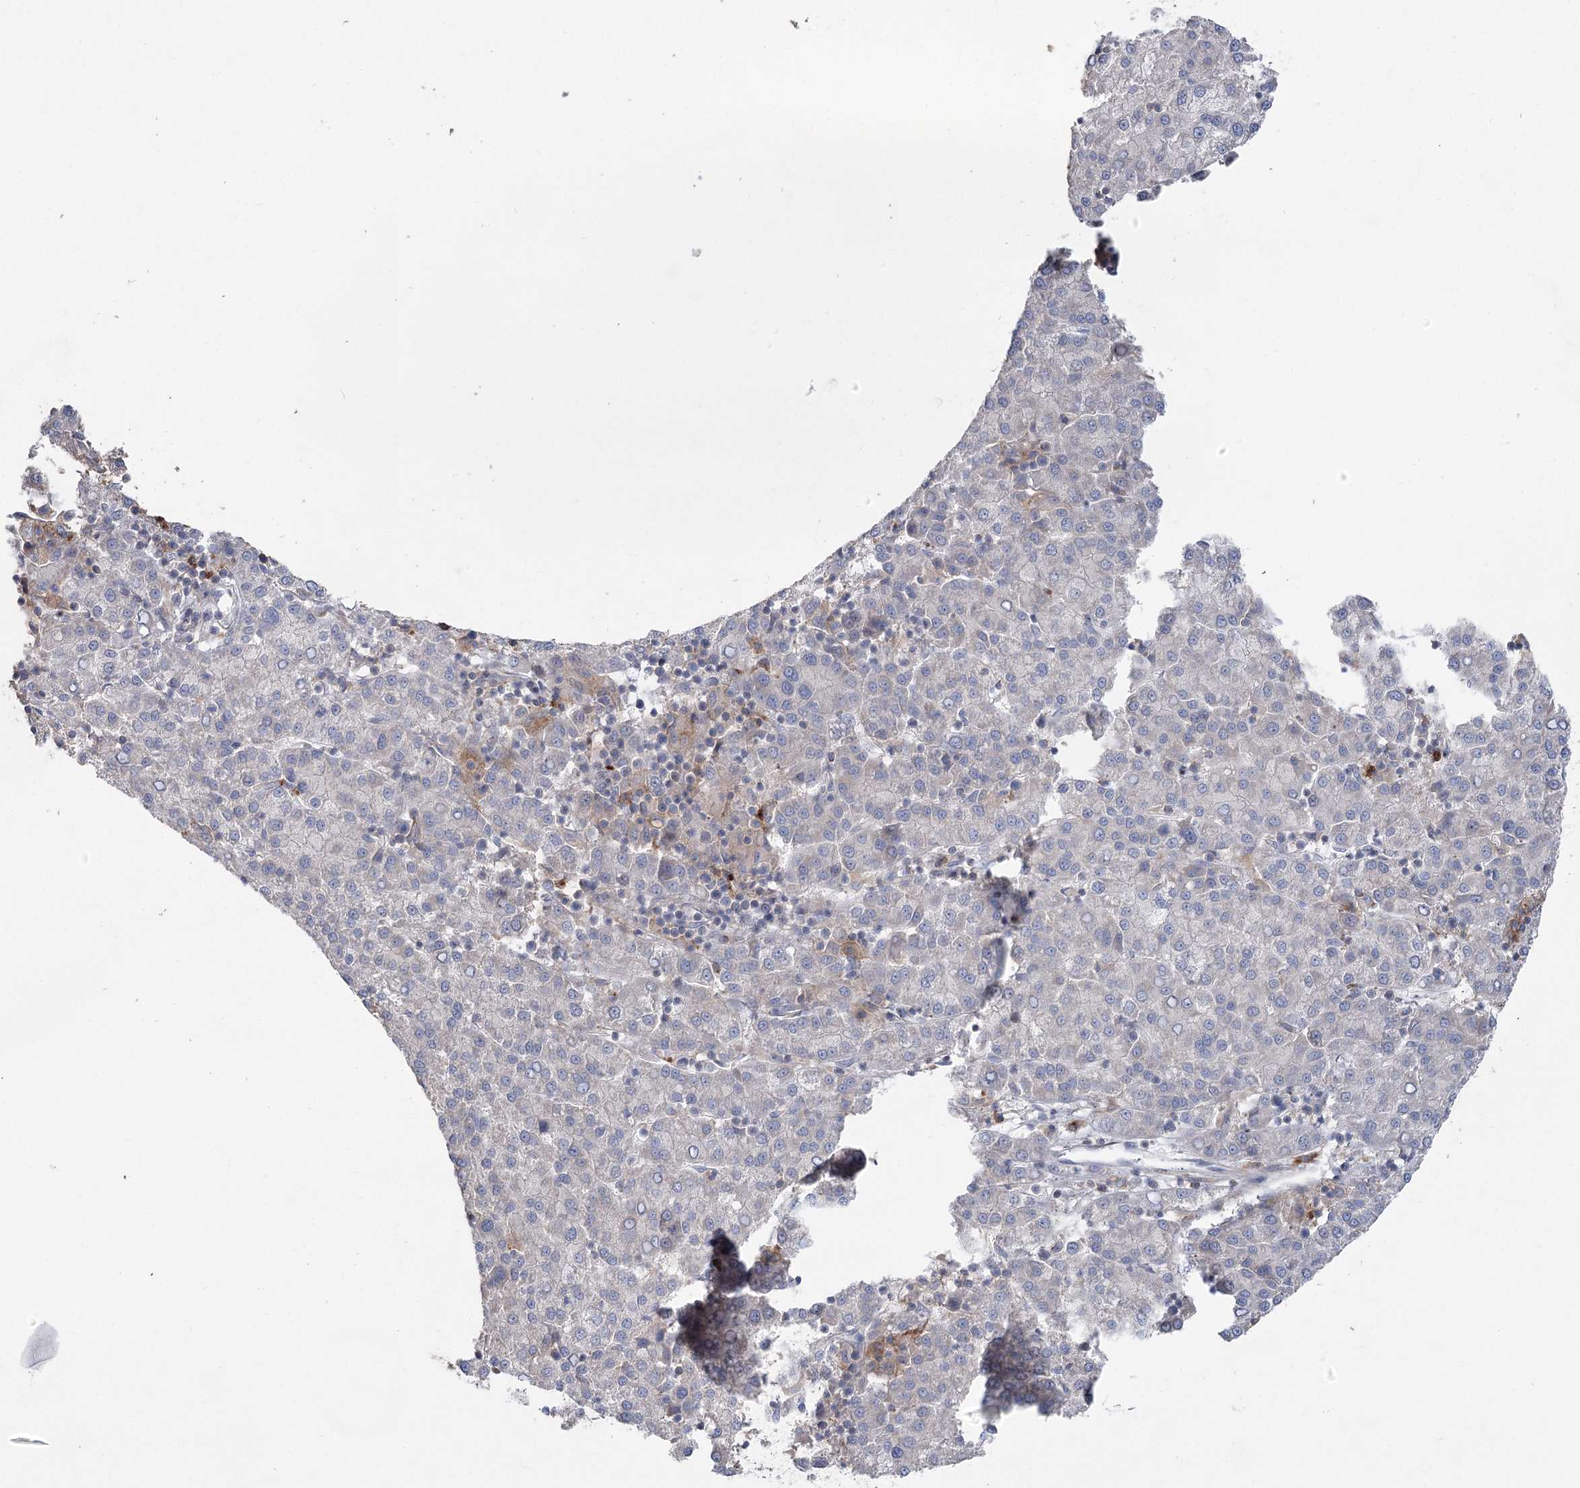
{"staining": {"intensity": "negative", "quantity": "none", "location": "none"}, "tissue": "liver cancer", "cell_type": "Tumor cells", "image_type": "cancer", "snomed": [{"axis": "morphology", "description": "Carcinoma, Hepatocellular, NOS"}, {"axis": "topography", "description": "Liver"}], "caption": "An immunohistochemistry photomicrograph of hepatocellular carcinoma (liver) is shown. There is no staining in tumor cells of hepatocellular carcinoma (liver).", "gene": "SCN11A", "patient": {"sex": "female", "age": 58}}